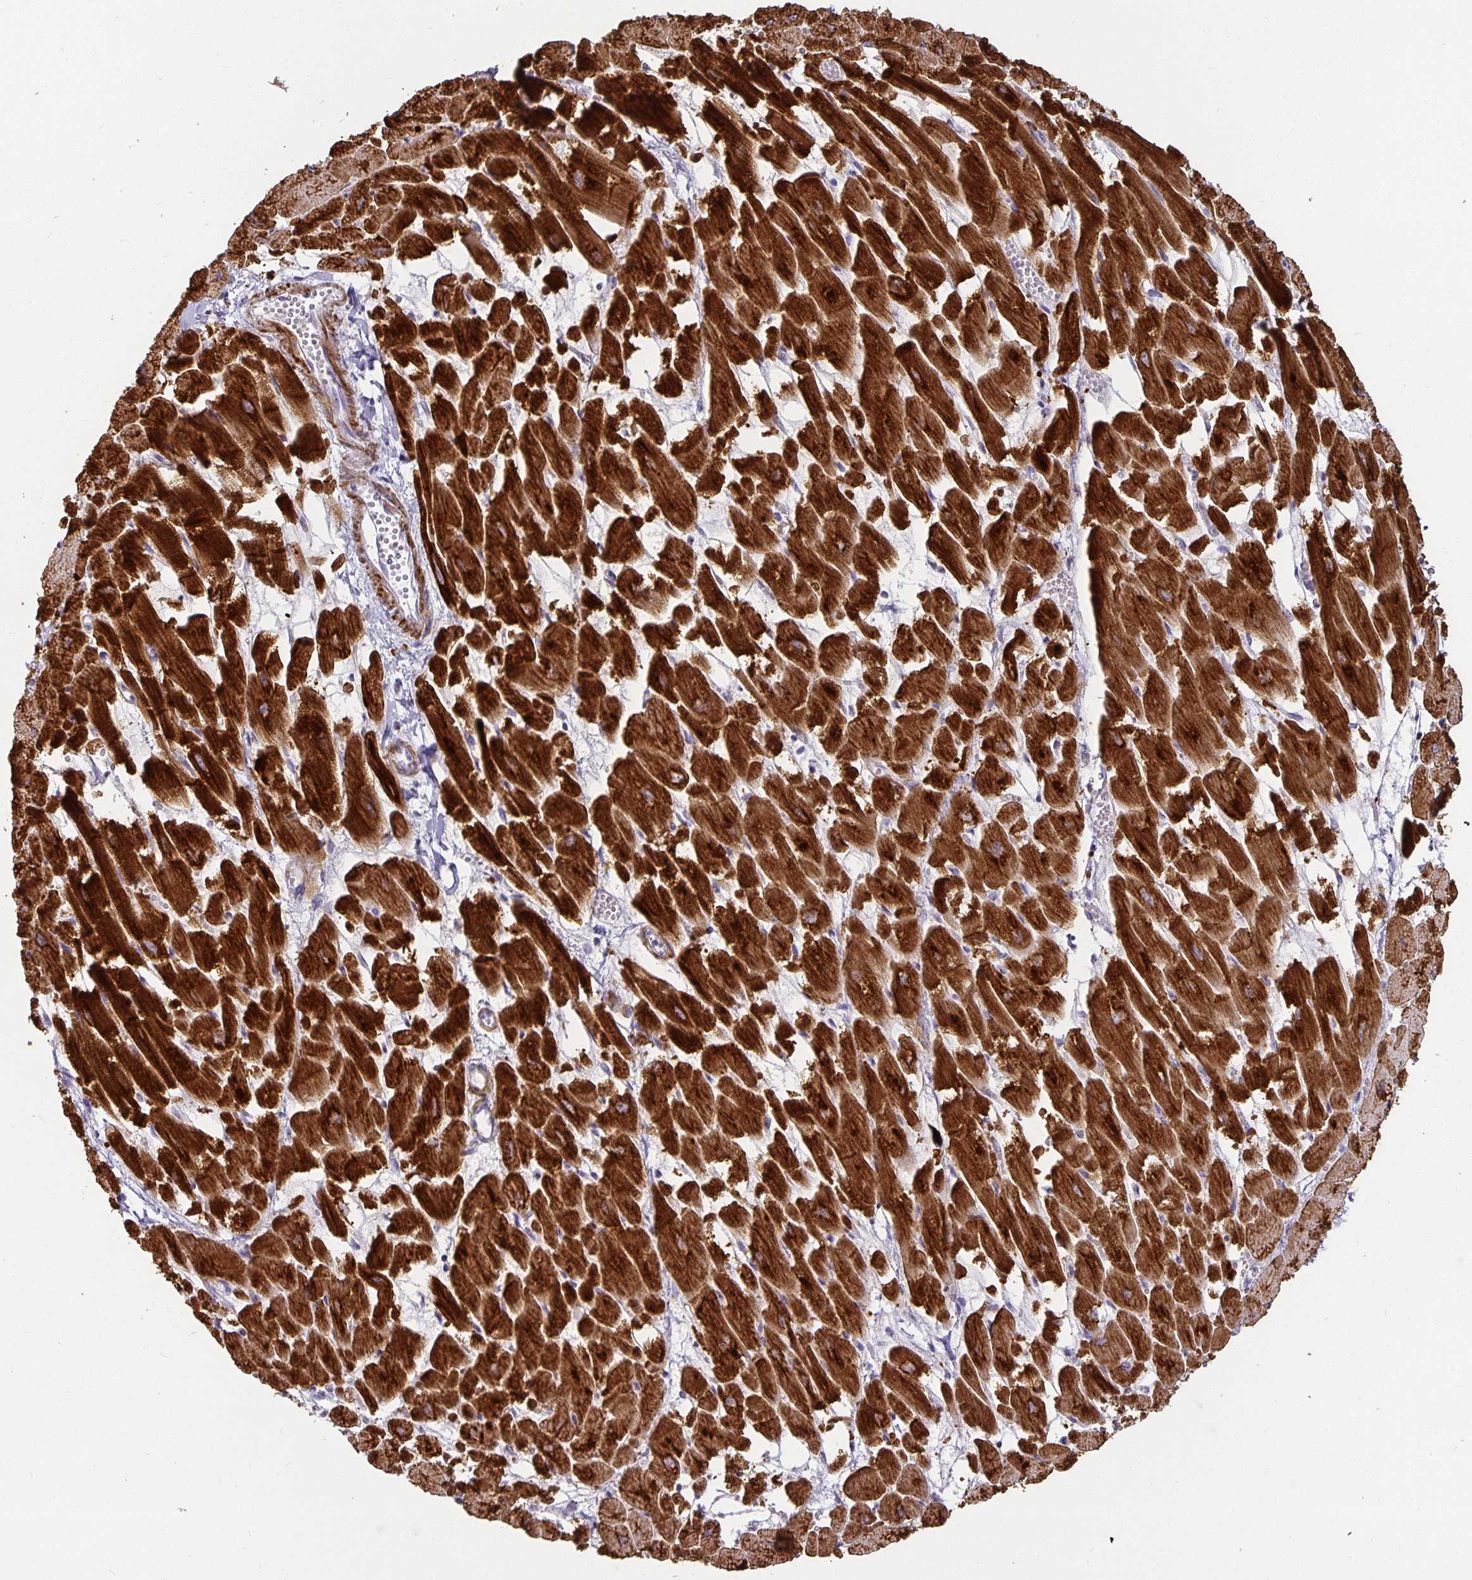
{"staining": {"intensity": "strong", "quantity": ">75%", "location": "cytoplasmic/membranous,nuclear"}, "tissue": "heart muscle", "cell_type": "Cardiomyocytes", "image_type": "normal", "snomed": [{"axis": "morphology", "description": "Normal tissue, NOS"}, {"axis": "topography", "description": "Heart"}], "caption": "Strong cytoplasmic/membranous,nuclear expression for a protein is present in about >75% of cardiomyocytes of normal heart muscle using immunohistochemistry.", "gene": "CA12", "patient": {"sex": "female", "age": 52}}